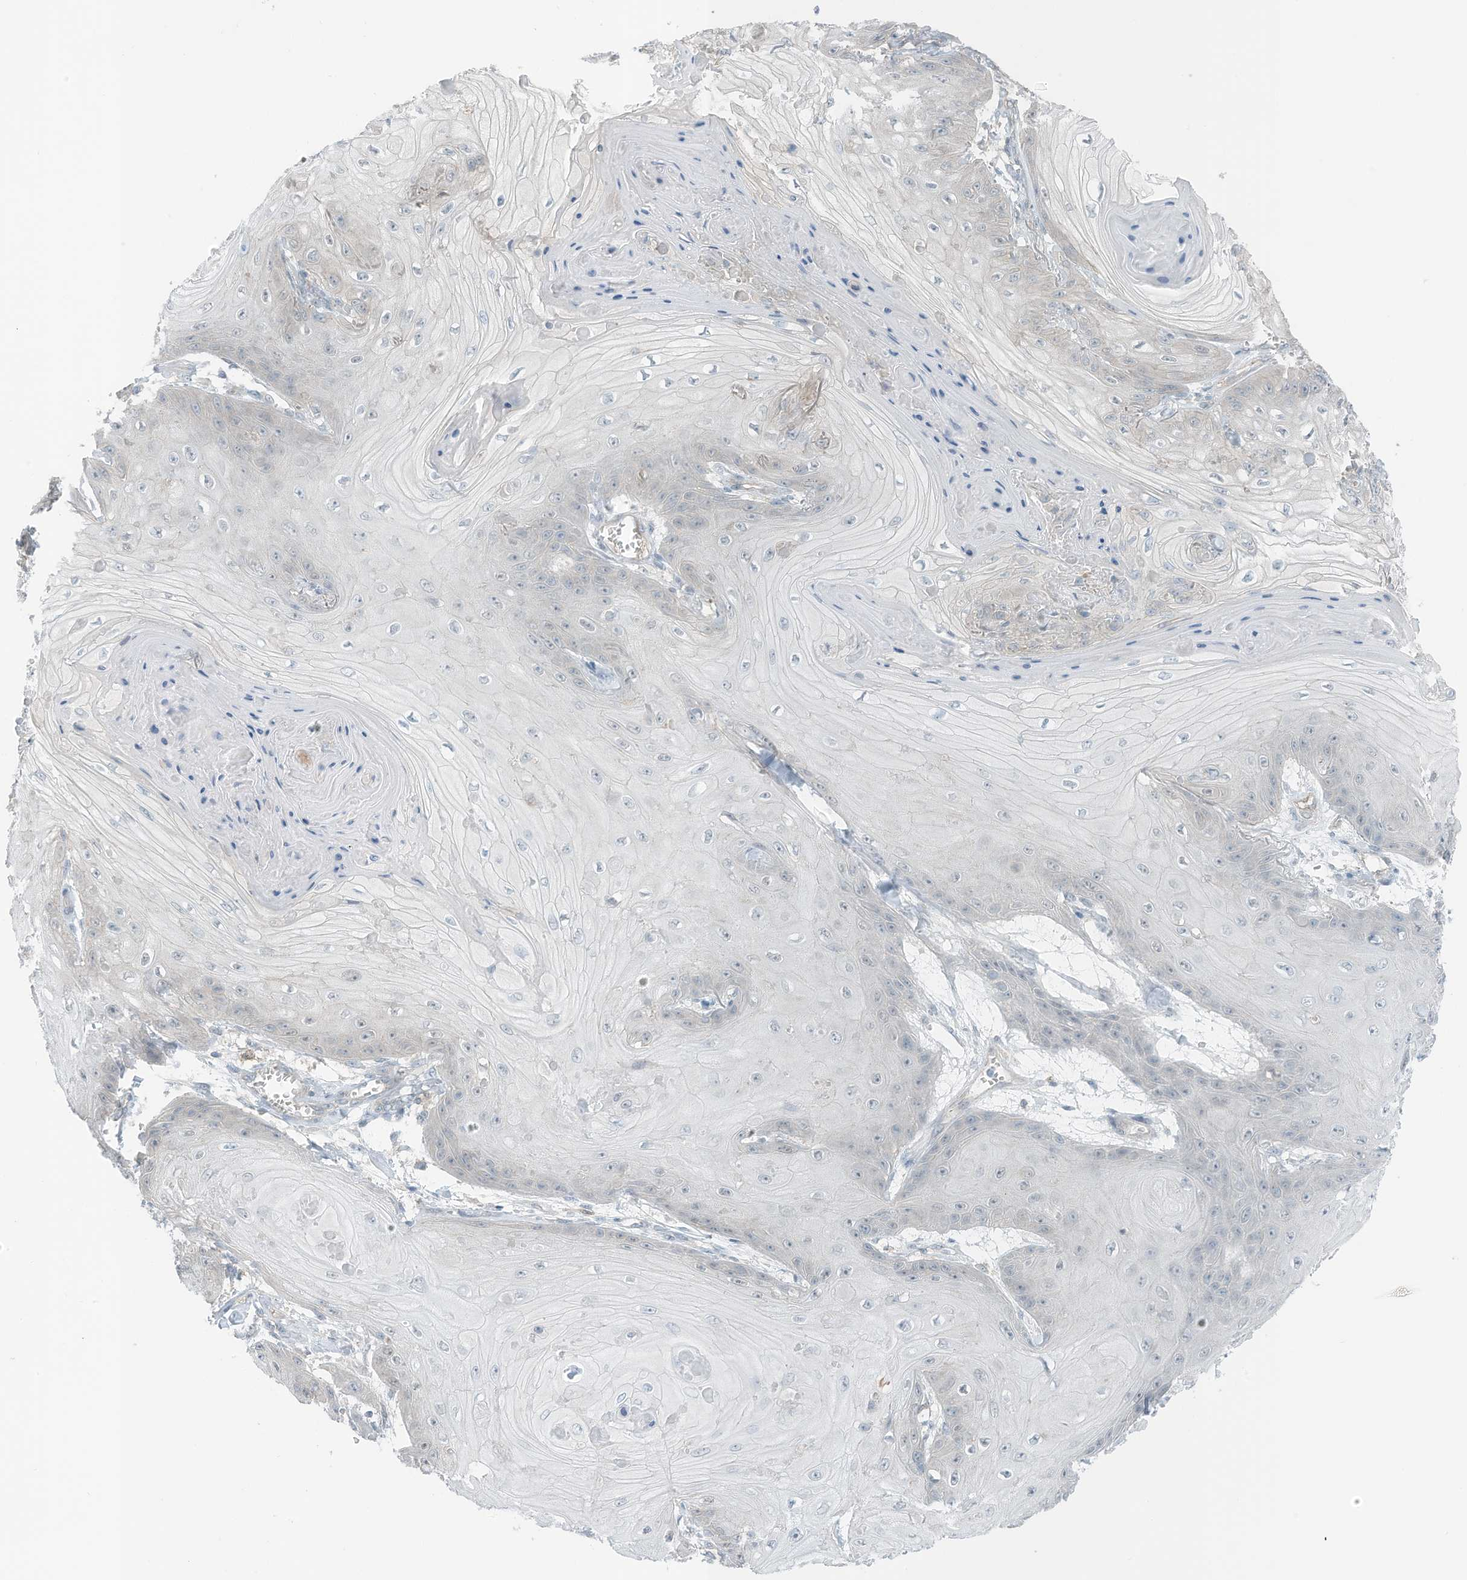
{"staining": {"intensity": "negative", "quantity": "none", "location": "none"}, "tissue": "skin cancer", "cell_type": "Tumor cells", "image_type": "cancer", "snomed": [{"axis": "morphology", "description": "Squamous cell carcinoma, NOS"}, {"axis": "topography", "description": "Skin"}], "caption": "Immunohistochemistry of human skin cancer reveals no positivity in tumor cells.", "gene": "ZNF846", "patient": {"sex": "male", "age": 74}}